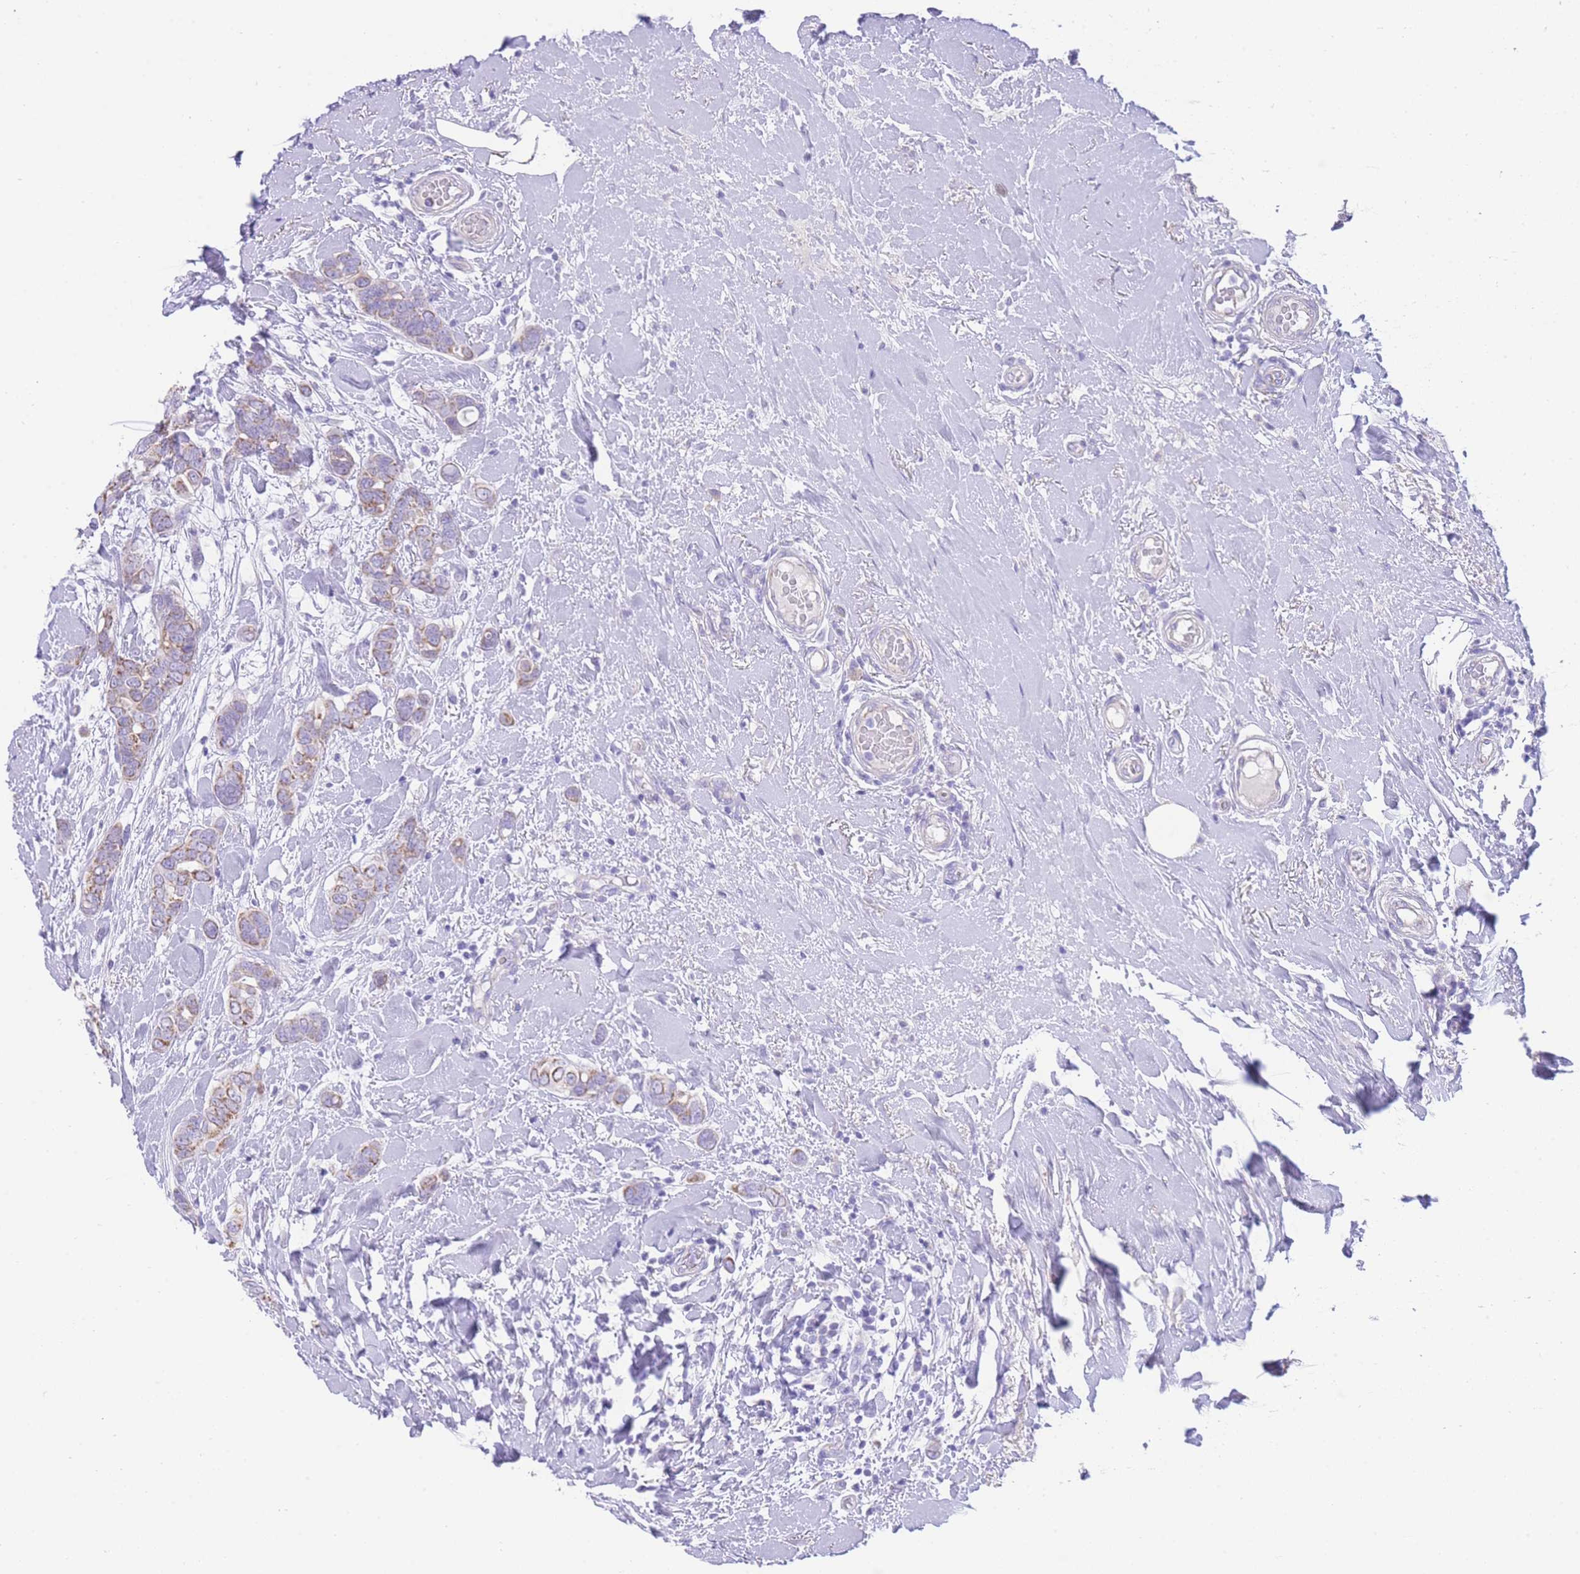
{"staining": {"intensity": "moderate", "quantity": "25%-75%", "location": "cytoplasmic/membranous"}, "tissue": "breast cancer", "cell_type": "Tumor cells", "image_type": "cancer", "snomed": [{"axis": "morphology", "description": "Lobular carcinoma"}, {"axis": "topography", "description": "Breast"}], "caption": "This image exhibits immunohistochemistry staining of human breast cancer, with medium moderate cytoplasmic/membranous expression in about 25%-75% of tumor cells.", "gene": "ACSM4", "patient": {"sex": "female", "age": 51}}